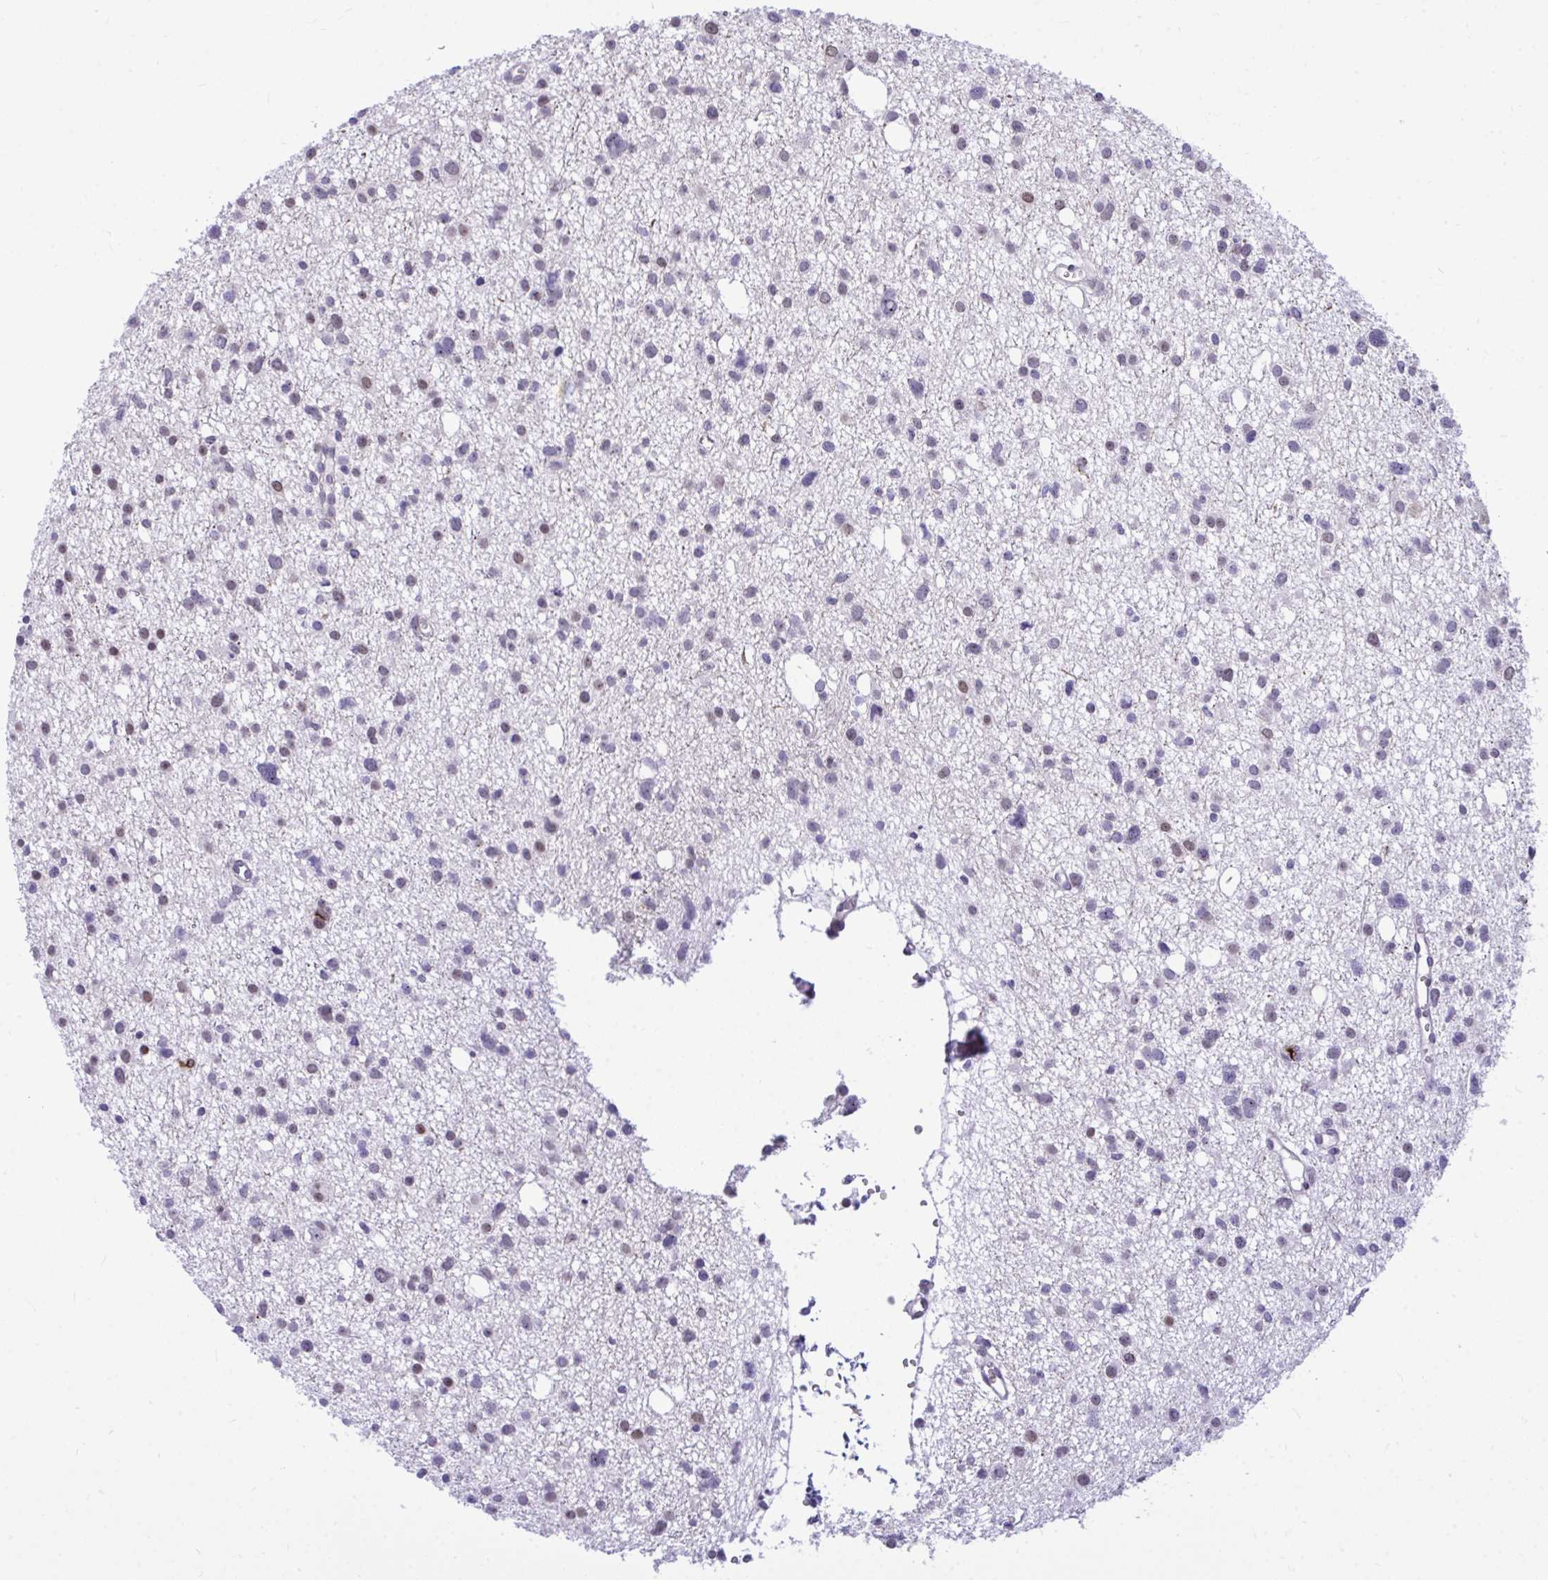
{"staining": {"intensity": "weak", "quantity": "<25%", "location": "nuclear"}, "tissue": "glioma", "cell_type": "Tumor cells", "image_type": "cancer", "snomed": [{"axis": "morphology", "description": "Glioma, malignant, High grade"}, {"axis": "topography", "description": "Brain"}], "caption": "The IHC histopathology image has no significant expression in tumor cells of glioma tissue.", "gene": "HMBOX1", "patient": {"sex": "male", "age": 23}}